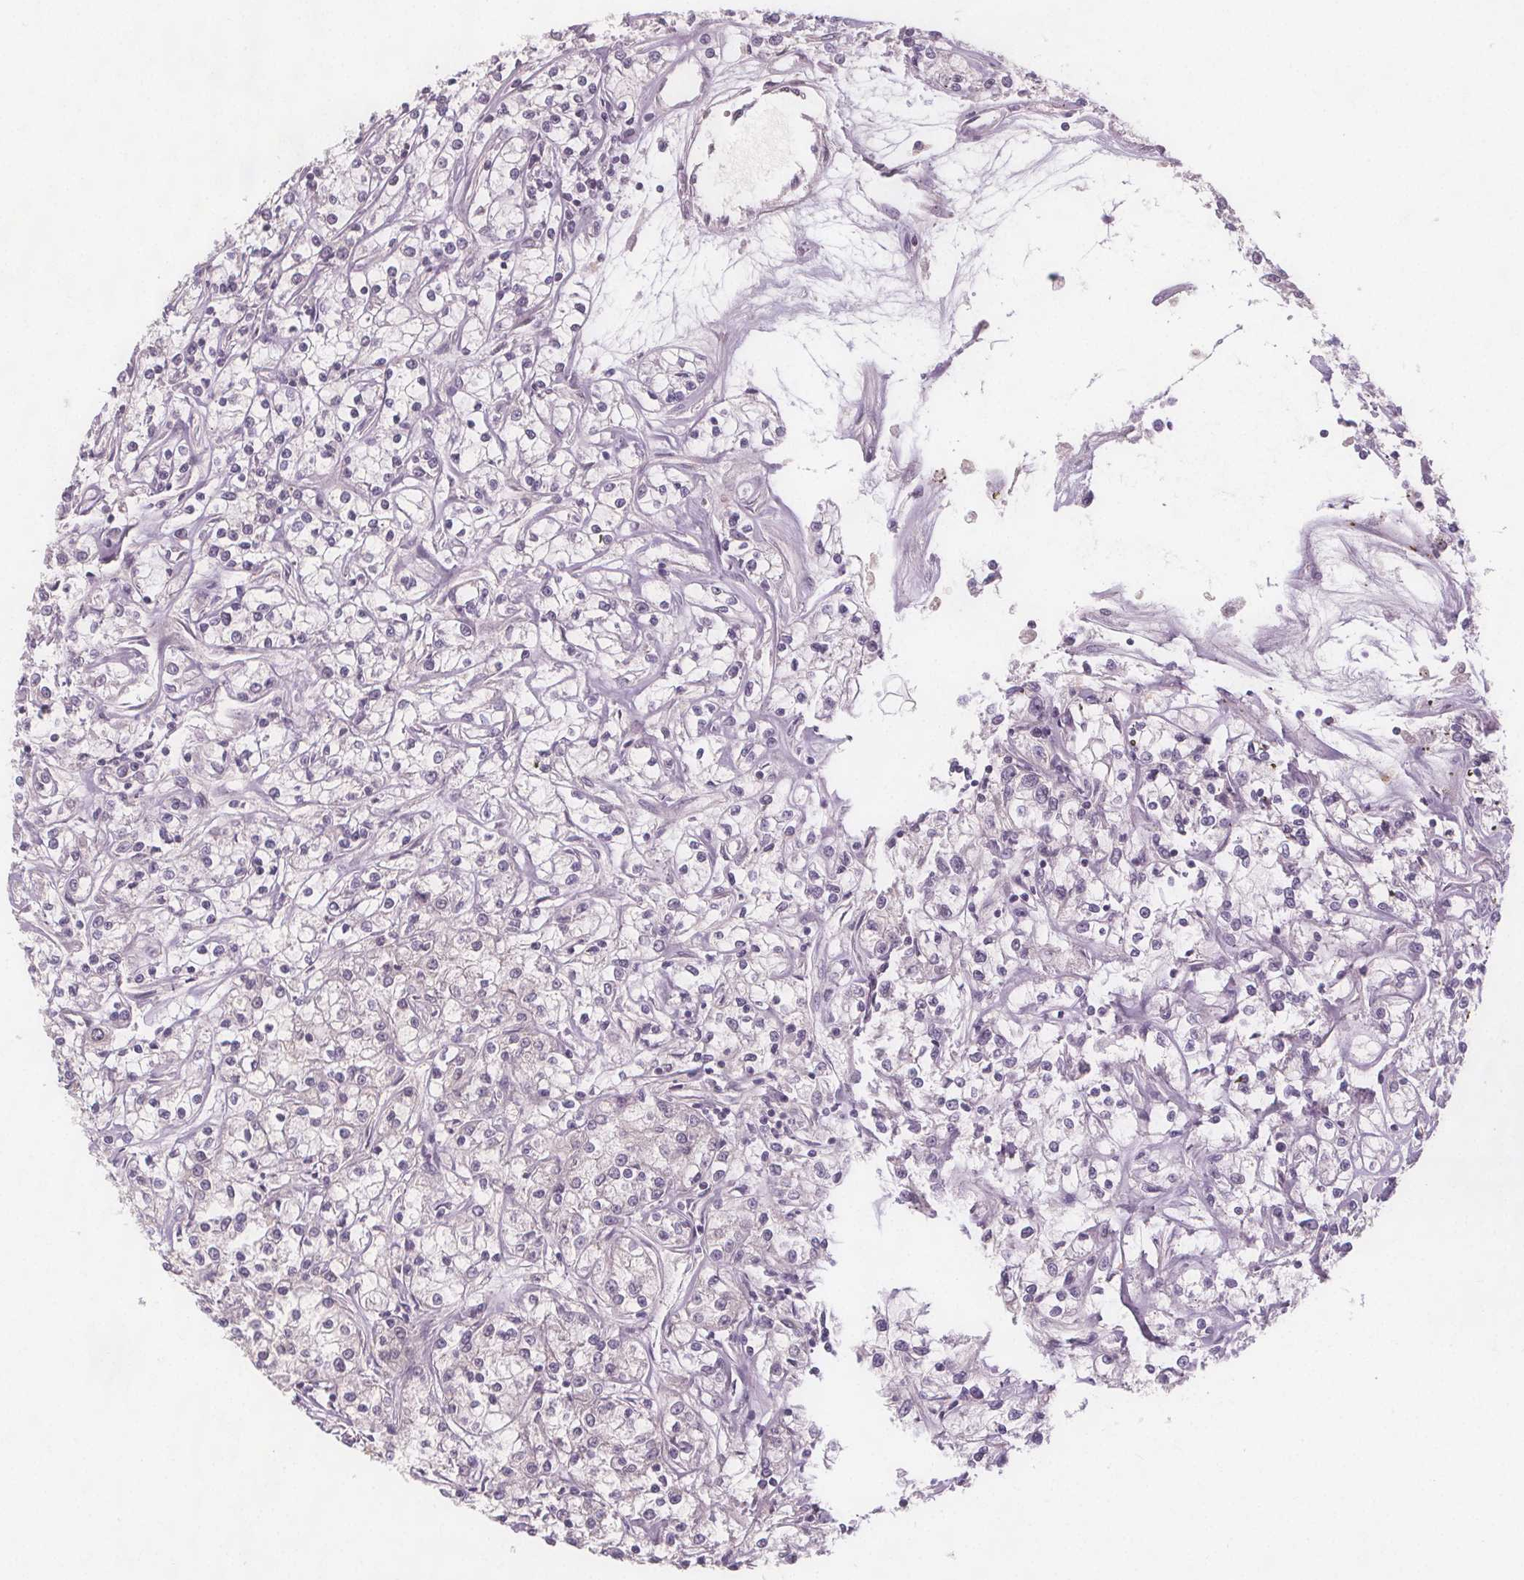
{"staining": {"intensity": "negative", "quantity": "none", "location": "none"}, "tissue": "renal cancer", "cell_type": "Tumor cells", "image_type": "cancer", "snomed": [{"axis": "morphology", "description": "Adenocarcinoma, NOS"}, {"axis": "topography", "description": "Kidney"}], "caption": "Human renal adenocarcinoma stained for a protein using immunohistochemistry reveals no expression in tumor cells.", "gene": "VNN1", "patient": {"sex": "female", "age": 59}}